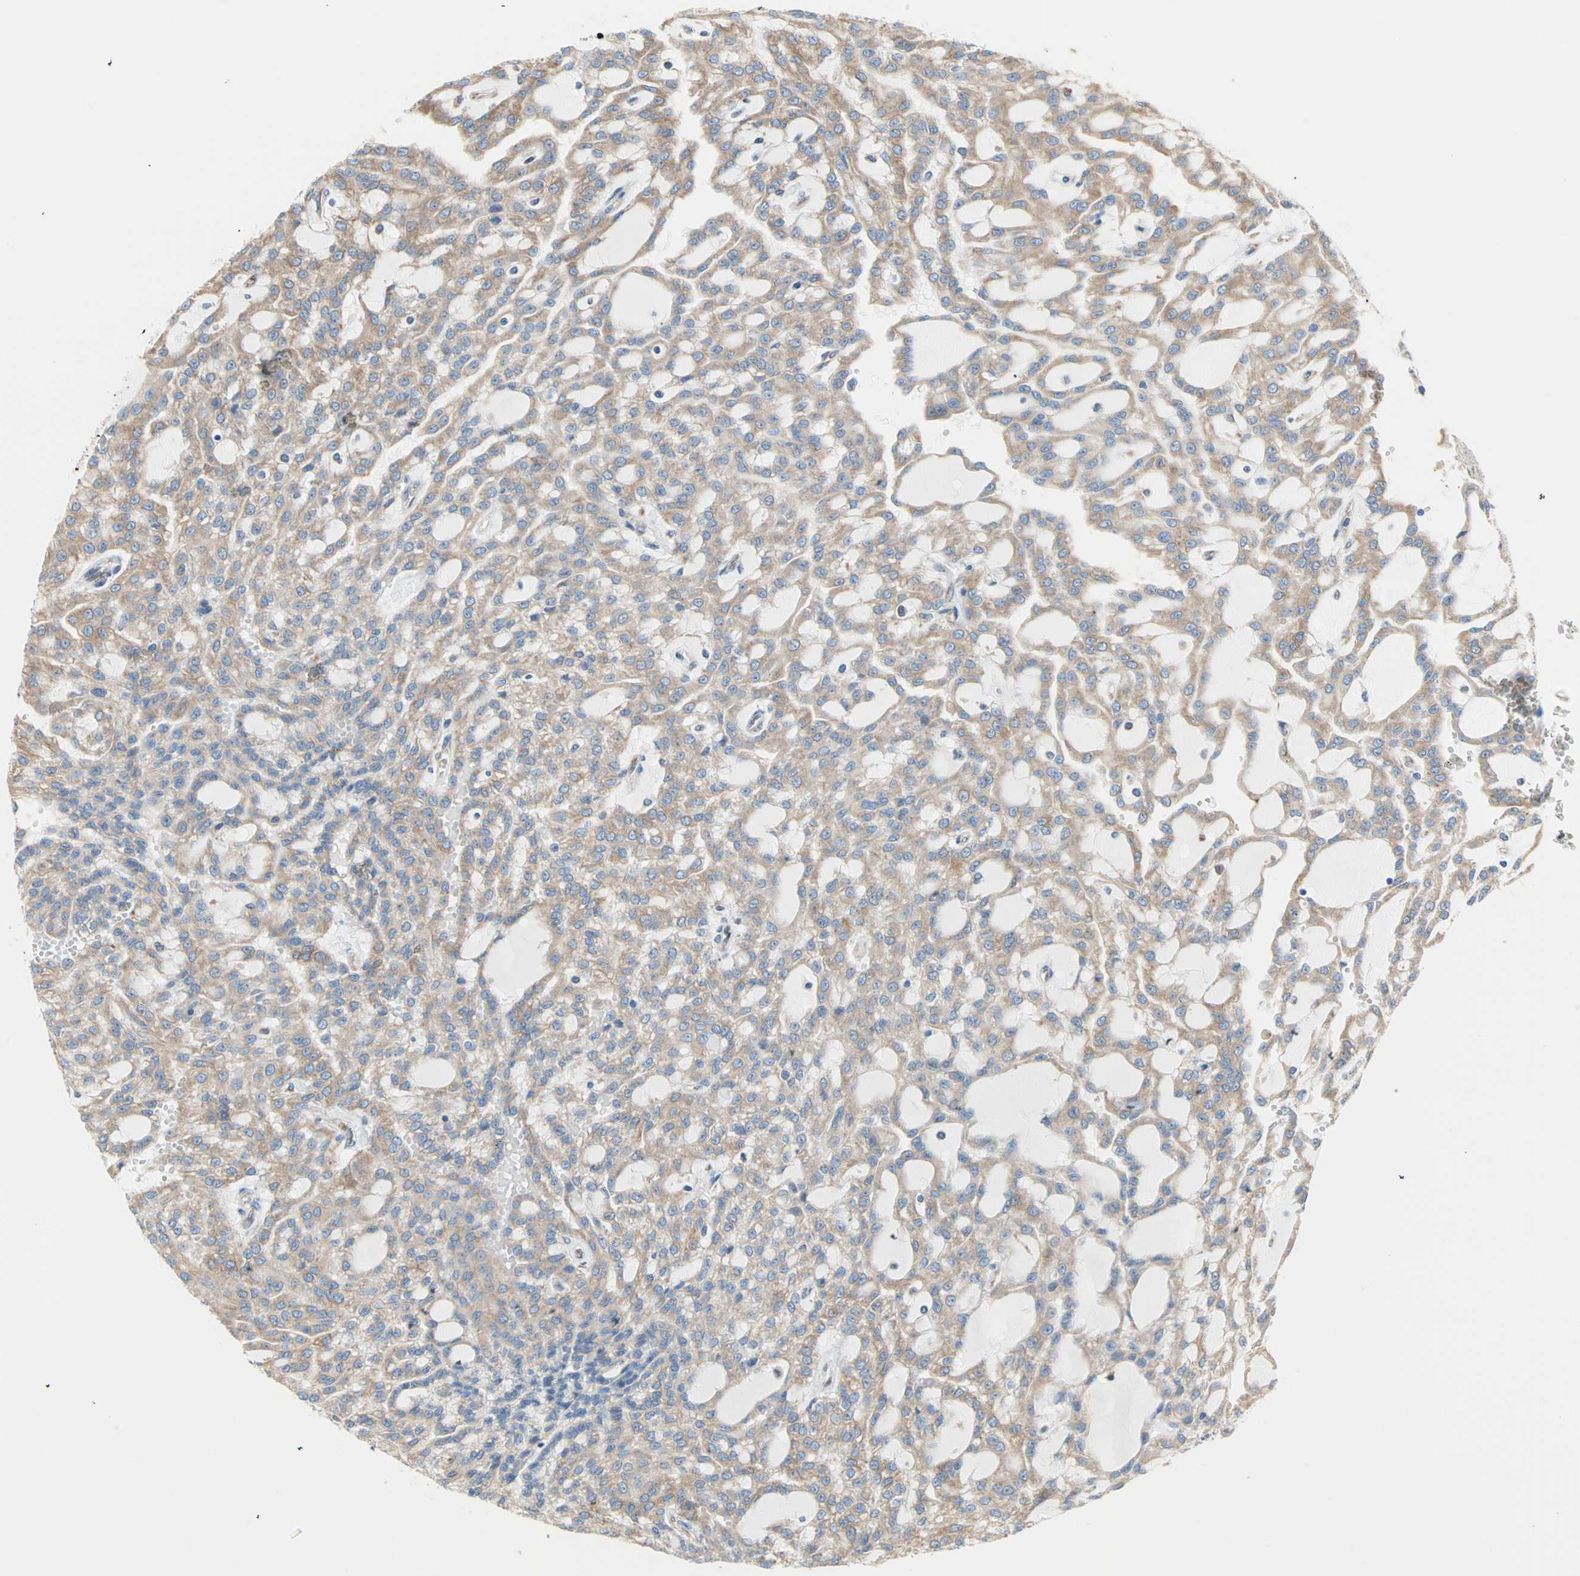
{"staining": {"intensity": "moderate", "quantity": ">75%", "location": "cytoplasmic/membranous"}, "tissue": "renal cancer", "cell_type": "Tumor cells", "image_type": "cancer", "snomed": [{"axis": "morphology", "description": "Adenocarcinoma, NOS"}, {"axis": "topography", "description": "Kidney"}], "caption": "This photomicrograph reveals renal cancer stained with immunohistochemistry (IHC) to label a protein in brown. The cytoplasmic/membranous of tumor cells show moderate positivity for the protein. Nuclei are counter-stained blue.", "gene": "PLCXD1", "patient": {"sex": "male", "age": 63}}